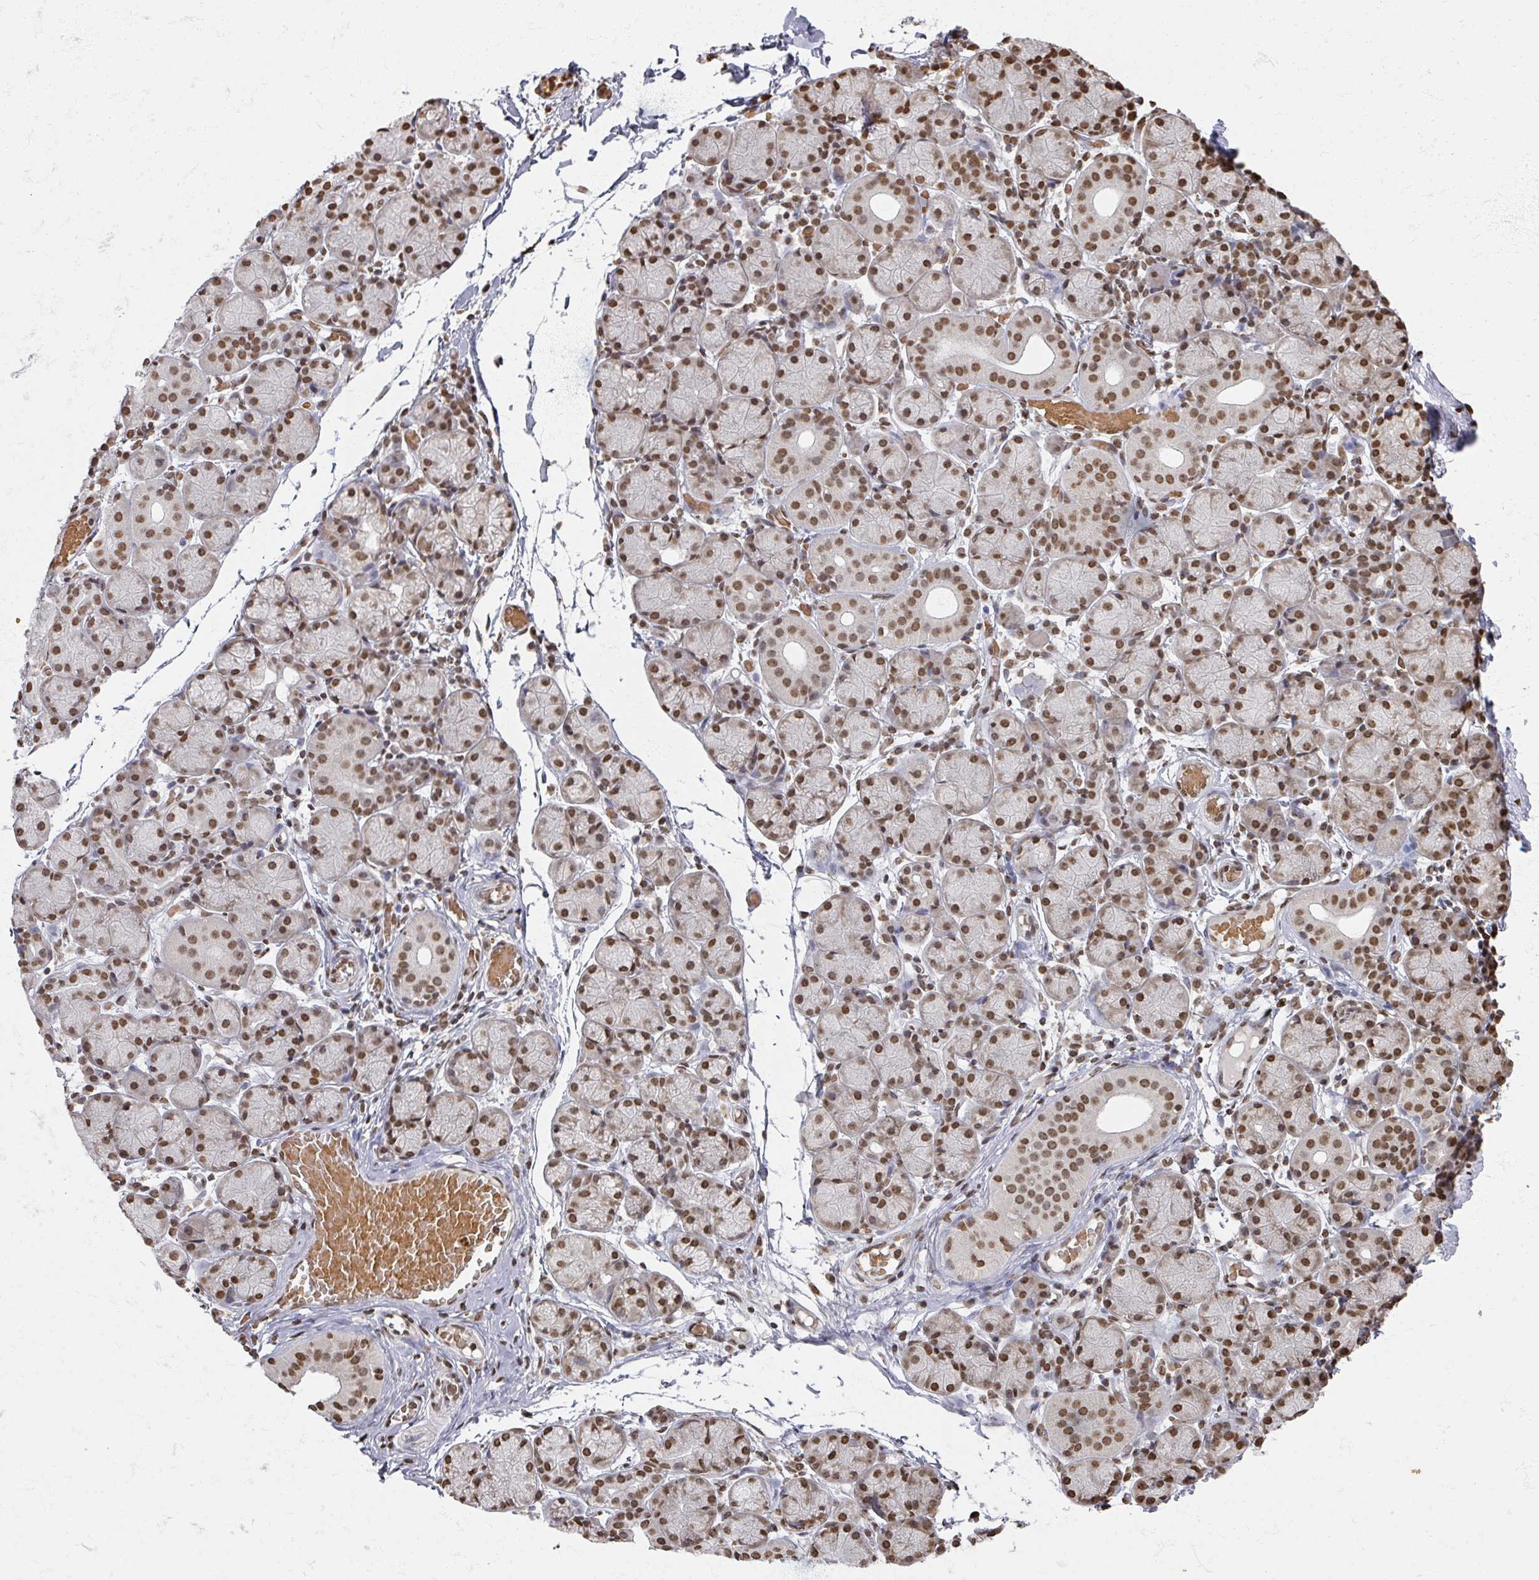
{"staining": {"intensity": "moderate", "quantity": ">75%", "location": "nuclear"}, "tissue": "salivary gland", "cell_type": "Glandular cells", "image_type": "normal", "snomed": [{"axis": "morphology", "description": "Normal tissue, NOS"}, {"axis": "topography", "description": "Salivary gland"}], "caption": "Salivary gland stained with DAB (3,3'-diaminobenzidine) immunohistochemistry shows medium levels of moderate nuclear expression in approximately >75% of glandular cells.", "gene": "DCUN1D5", "patient": {"sex": "female", "age": 24}}